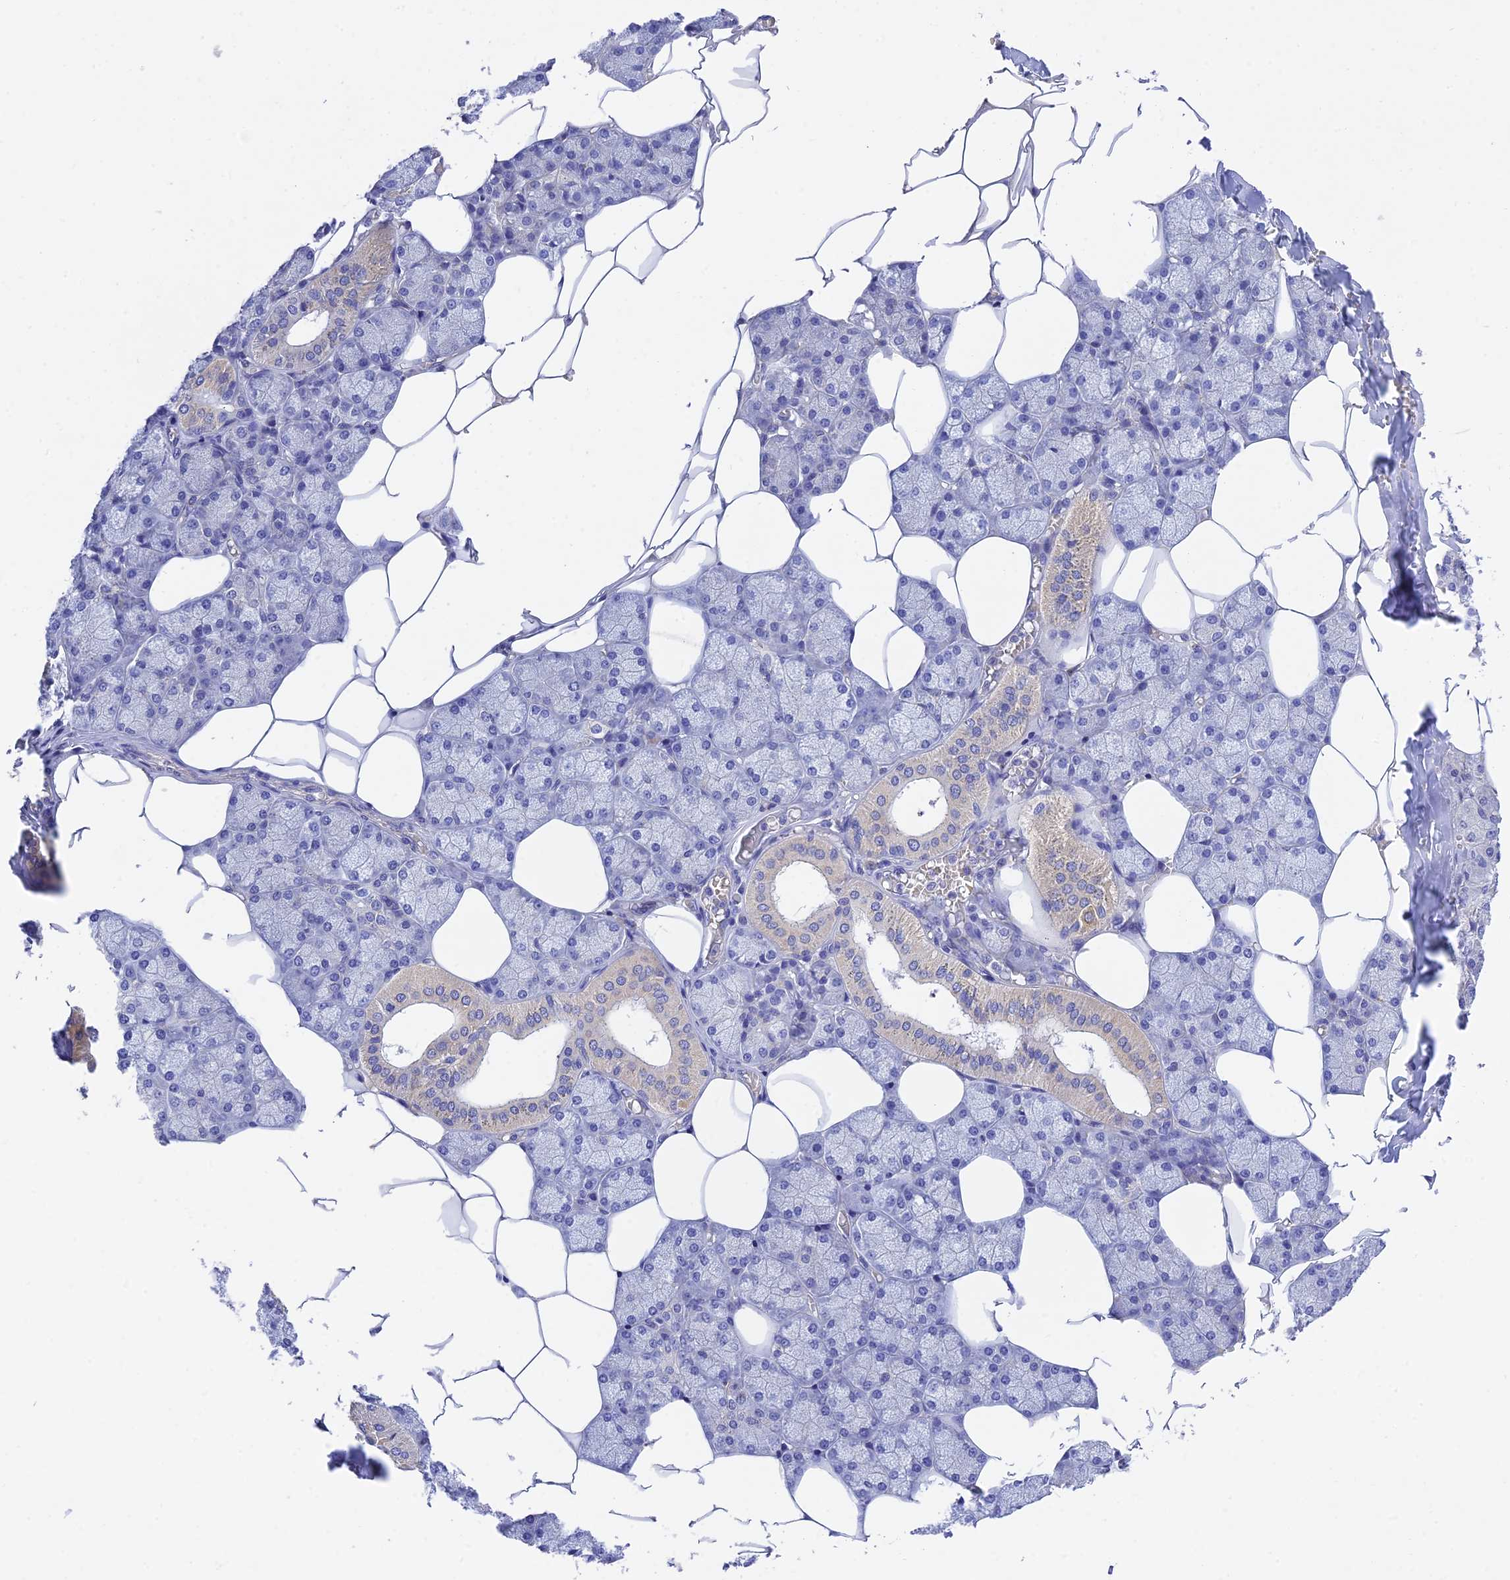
{"staining": {"intensity": "negative", "quantity": "none", "location": "none"}, "tissue": "salivary gland", "cell_type": "Glandular cells", "image_type": "normal", "snomed": [{"axis": "morphology", "description": "Normal tissue, NOS"}, {"axis": "topography", "description": "Salivary gland"}], "caption": "Protein analysis of normal salivary gland shows no significant staining in glandular cells. Brightfield microscopy of IHC stained with DAB (3,3'-diaminobenzidine) (brown) and hematoxylin (blue), captured at high magnification.", "gene": "MS4A5", "patient": {"sex": "male", "age": 62}}